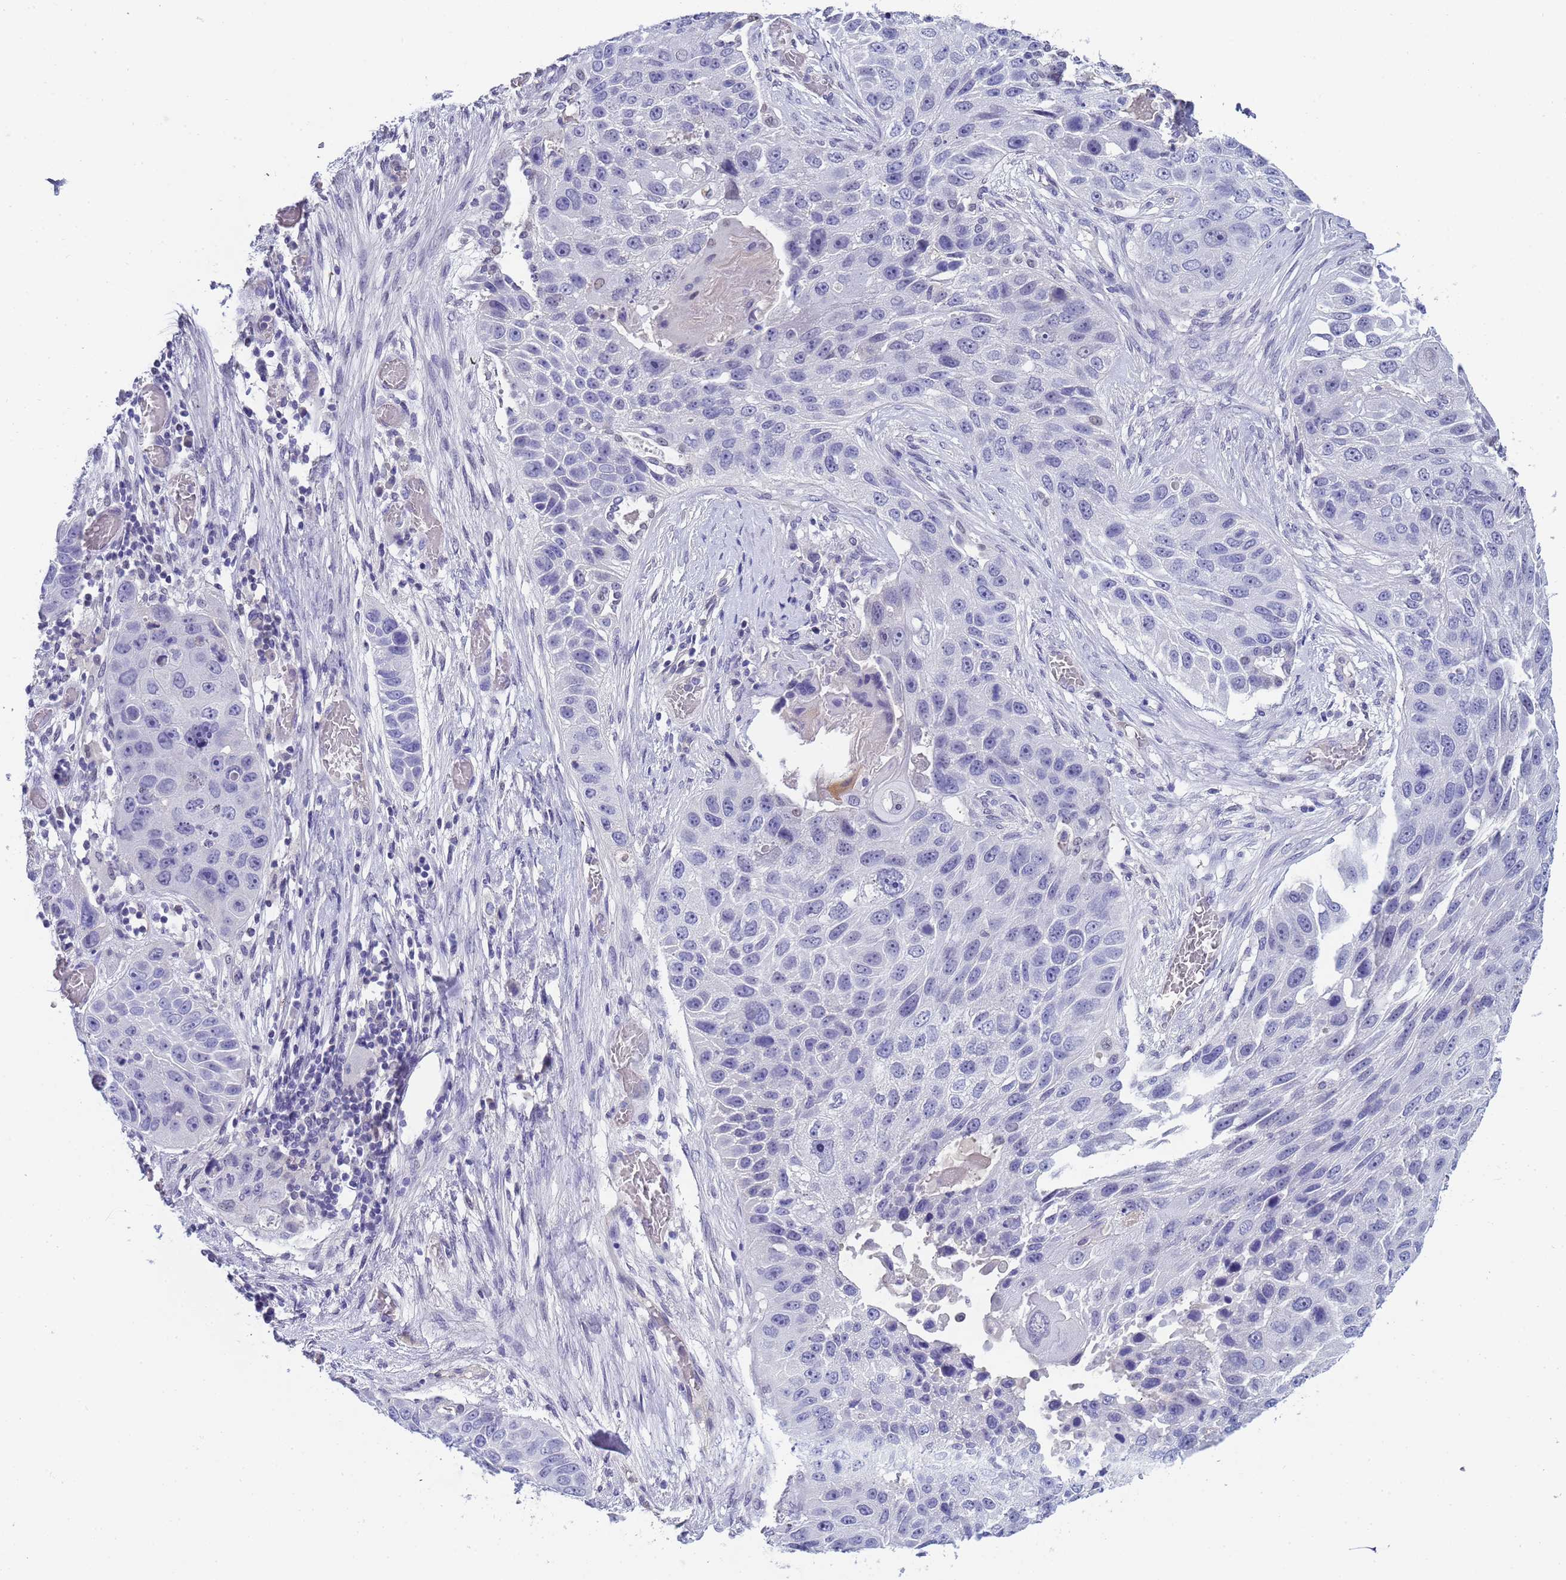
{"staining": {"intensity": "negative", "quantity": "none", "location": "none"}, "tissue": "lung cancer", "cell_type": "Tumor cells", "image_type": "cancer", "snomed": [{"axis": "morphology", "description": "Adenocarcinoma, NOS"}, {"axis": "topography", "description": "Lung"}], "caption": "Tumor cells show no significant protein positivity in lung adenocarcinoma.", "gene": "CTRC", "patient": {"sex": "male", "age": 64}}